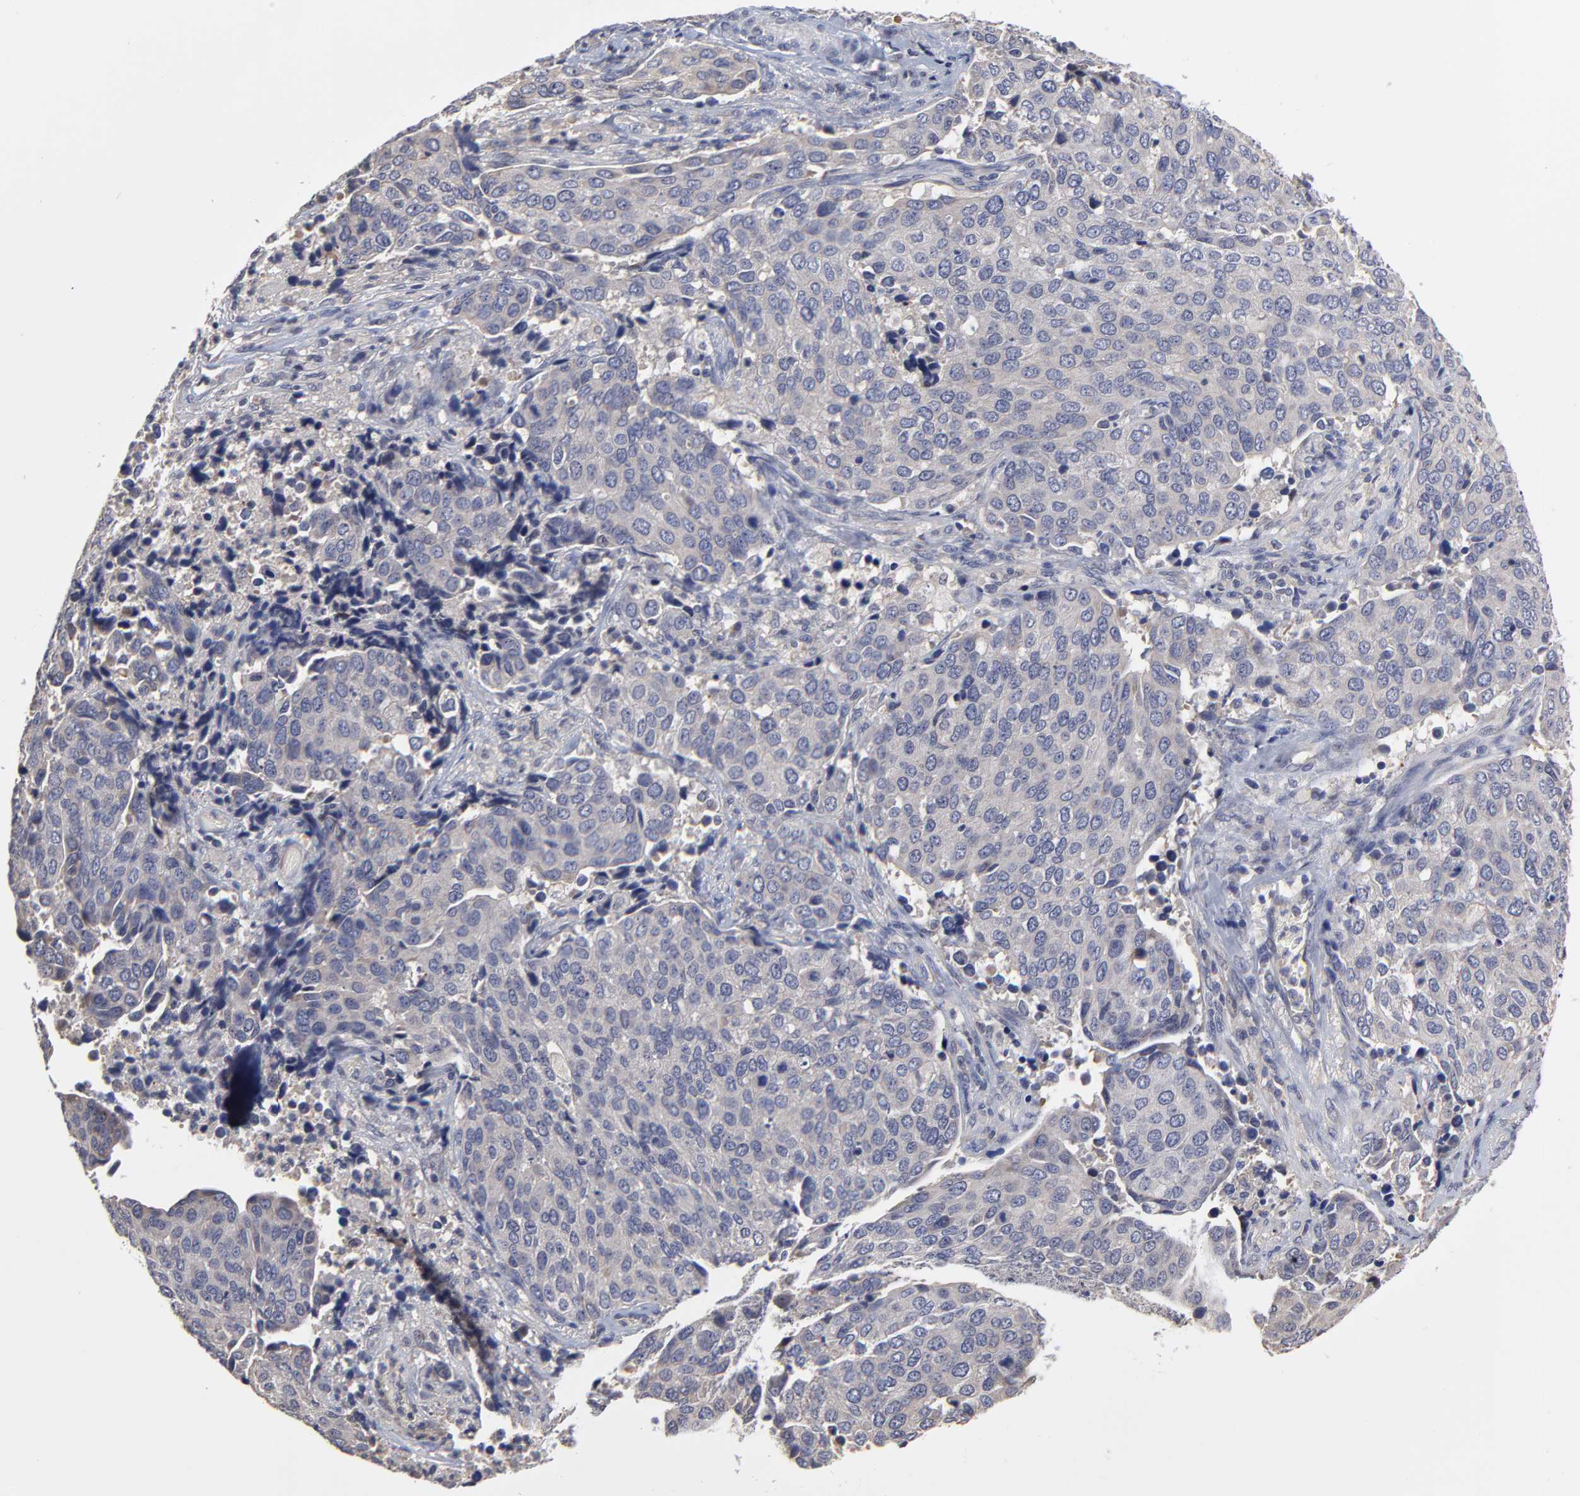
{"staining": {"intensity": "weak", "quantity": ">75%", "location": "cytoplasmic/membranous"}, "tissue": "cervical cancer", "cell_type": "Tumor cells", "image_type": "cancer", "snomed": [{"axis": "morphology", "description": "Squamous cell carcinoma, NOS"}, {"axis": "topography", "description": "Cervix"}], "caption": "Tumor cells show low levels of weak cytoplasmic/membranous expression in about >75% of cells in squamous cell carcinoma (cervical).", "gene": "ZNF157", "patient": {"sex": "female", "age": 54}}